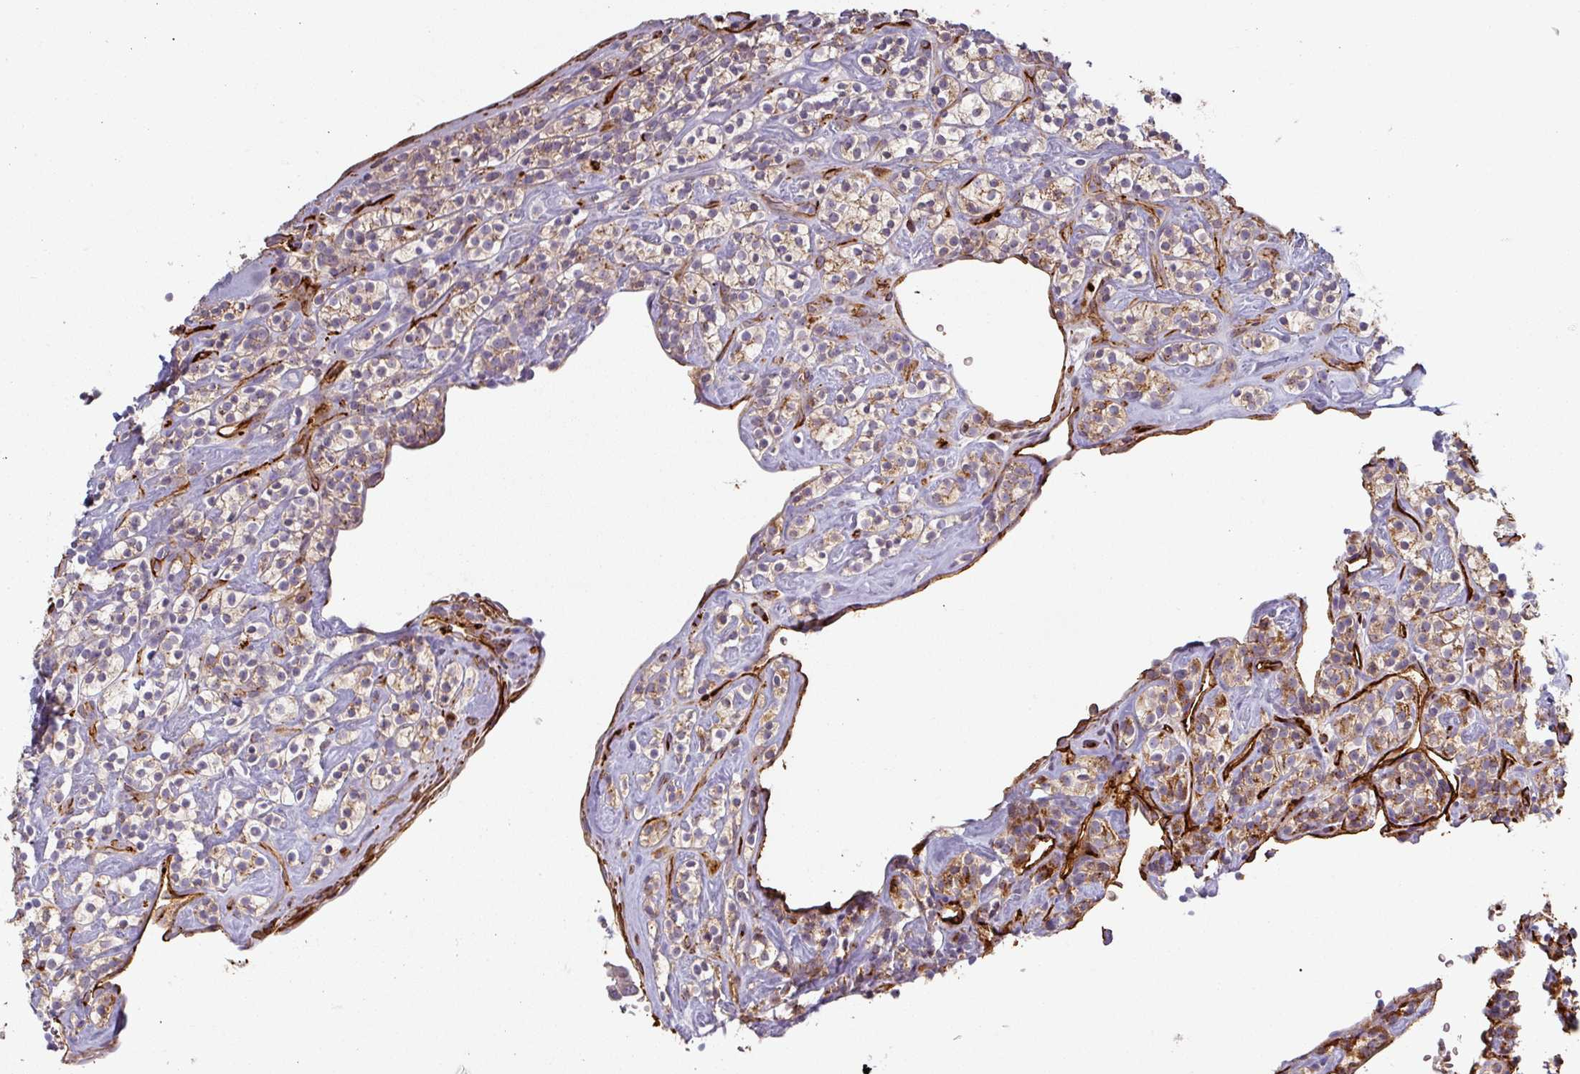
{"staining": {"intensity": "moderate", "quantity": ">75%", "location": "cytoplasmic/membranous"}, "tissue": "renal cancer", "cell_type": "Tumor cells", "image_type": "cancer", "snomed": [{"axis": "morphology", "description": "Adenocarcinoma, NOS"}, {"axis": "topography", "description": "Kidney"}], "caption": "A brown stain shows moderate cytoplasmic/membranous expression of a protein in renal cancer (adenocarcinoma) tumor cells.", "gene": "PRODH2", "patient": {"sex": "male", "age": 77}}